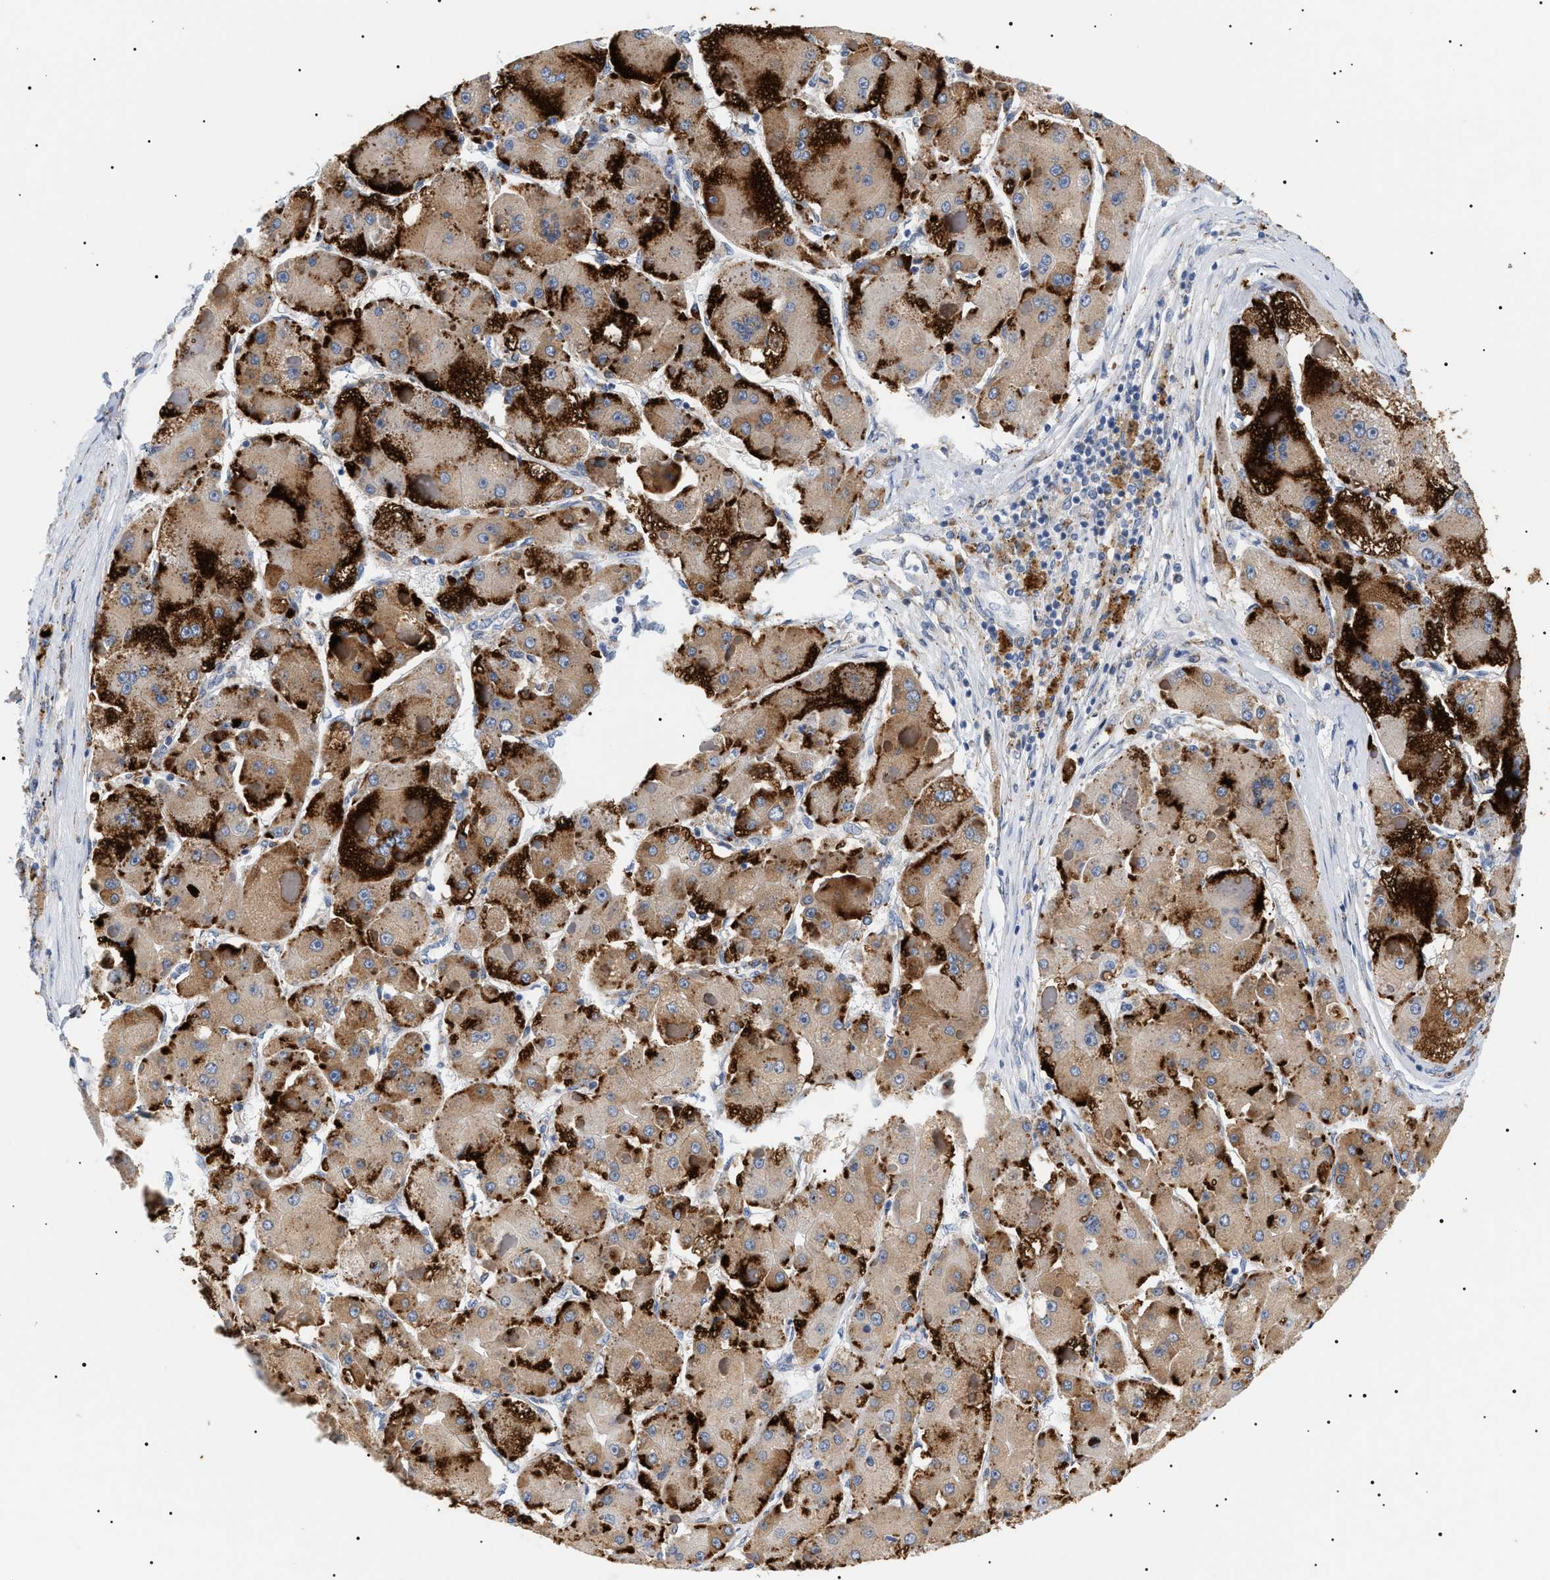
{"staining": {"intensity": "strong", "quantity": "25%-75%", "location": "cytoplasmic/membranous"}, "tissue": "liver cancer", "cell_type": "Tumor cells", "image_type": "cancer", "snomed": [{"axis": "morphology", "description": "Carcinoma, Hepatocellular, NOS"}, {"axis": "topography", "description": "Liver"}], "caption": "About 25%-75% of tumor cells in human hepatocellular carcinoma (liver) show strong cytoplasmic/membranous protein positivity as visualized by brown immunohistochemical staining.", "gene": "HSD17B11", "patient": {"sex": "female", "age": 73}}